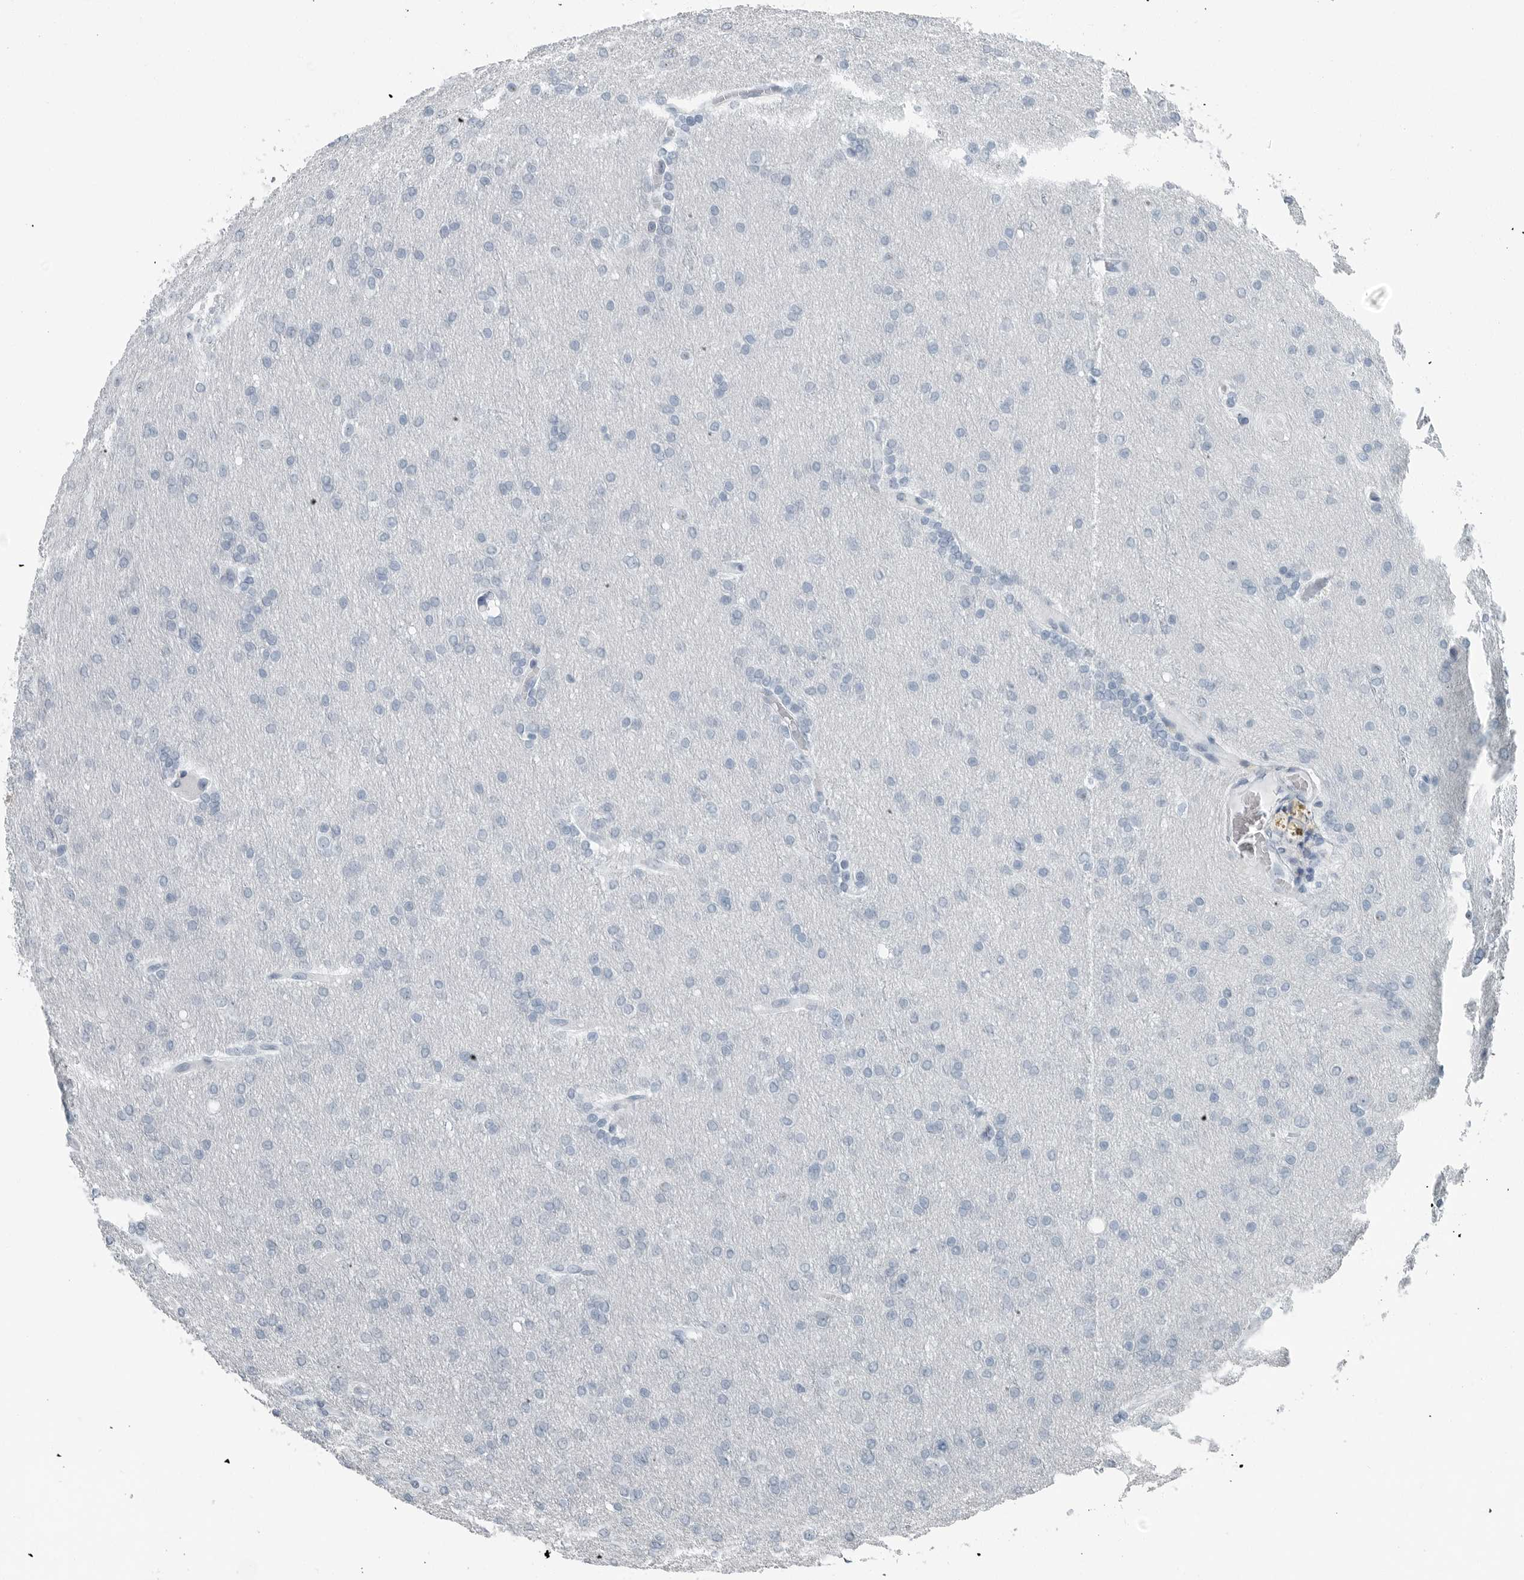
{"staining": {"intensity": "negative", "quantity": "none", "location": "none"}, "tissue": "glioma", "cell_type": "Tumor cells", "image_type": "cancer", "snomed": [{"axis": "morphology", "description": "Glioma, malignant, High grade"}, {"axis": "topography", "description": "Cerebral cortex"}], "caption": "This micrograph is of malignant glioma (high-grade) stained with immunohistochemistry (IHC) to label a protein in brown with the nuclei are counter-stained blue. There is no expression in tumor cells. The staining is performed using DAB (3,3'-diaminobenzidine) brown chromogen with nuclei counter-stained in using hematoxylin.", "gene": "FABP6", "patient": {"sex": "female", "age": 36}}